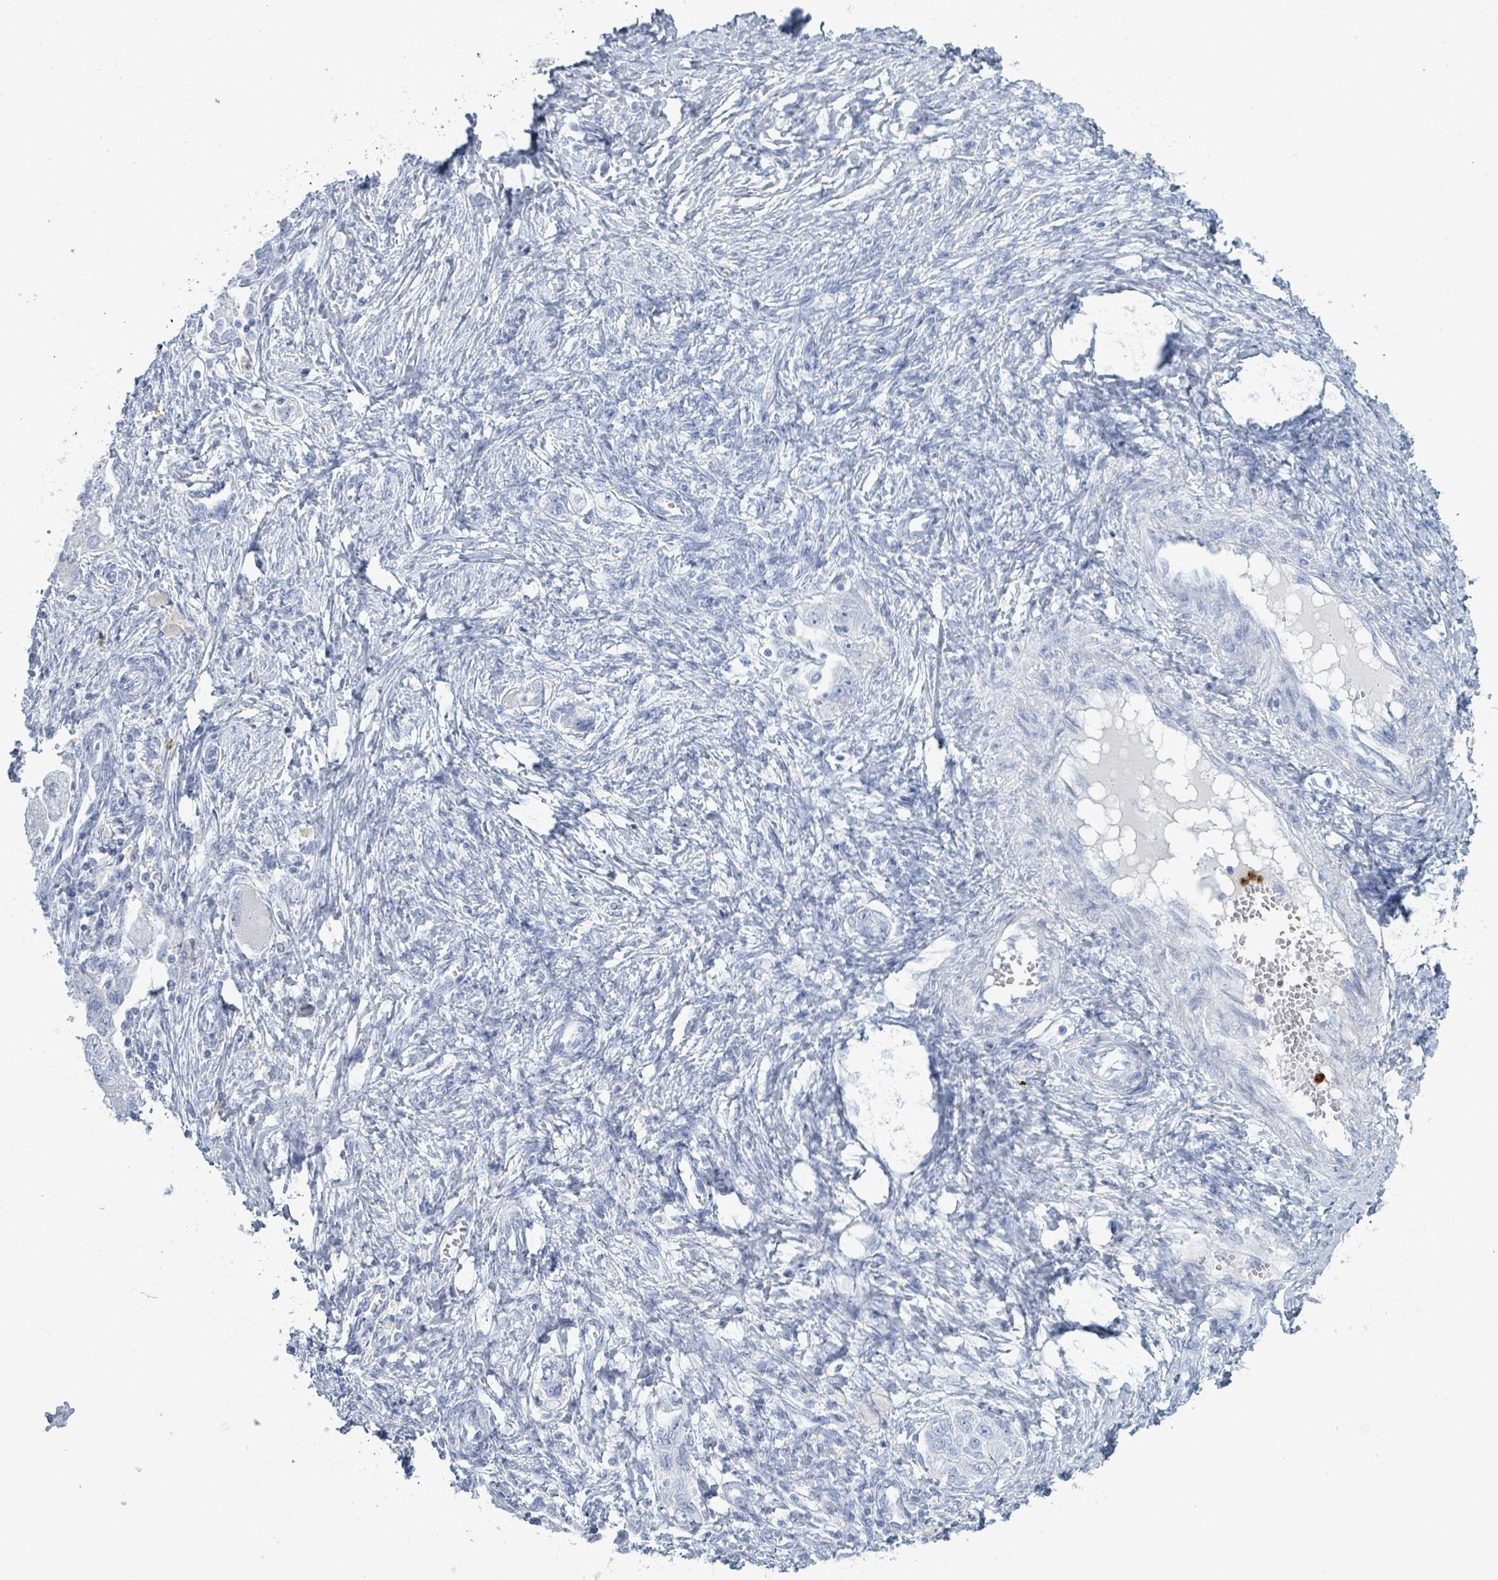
{"staining": {"intensity": "negative", "quantity": "none", "location": "none"}, "tissue": "ovarian cancer", "cell_type": "Tumor cells", "image_type": "cancer", "snomed": [{"axis": "morphology", "description": "Carcinoma, NOS"}, {"axis": "morphology", "description": "Cystadenocarcinoma, serous, NOS"}, {"axis": "topography", "description": "Ovary"}], "caption": "This is a histopathology image of immunohistochemistry (IHC) staining of ovarian cancer, which shows no expression in tumor cells.", "gene": "DEFA4", "patient": {"sex": "female", "age": 69}}